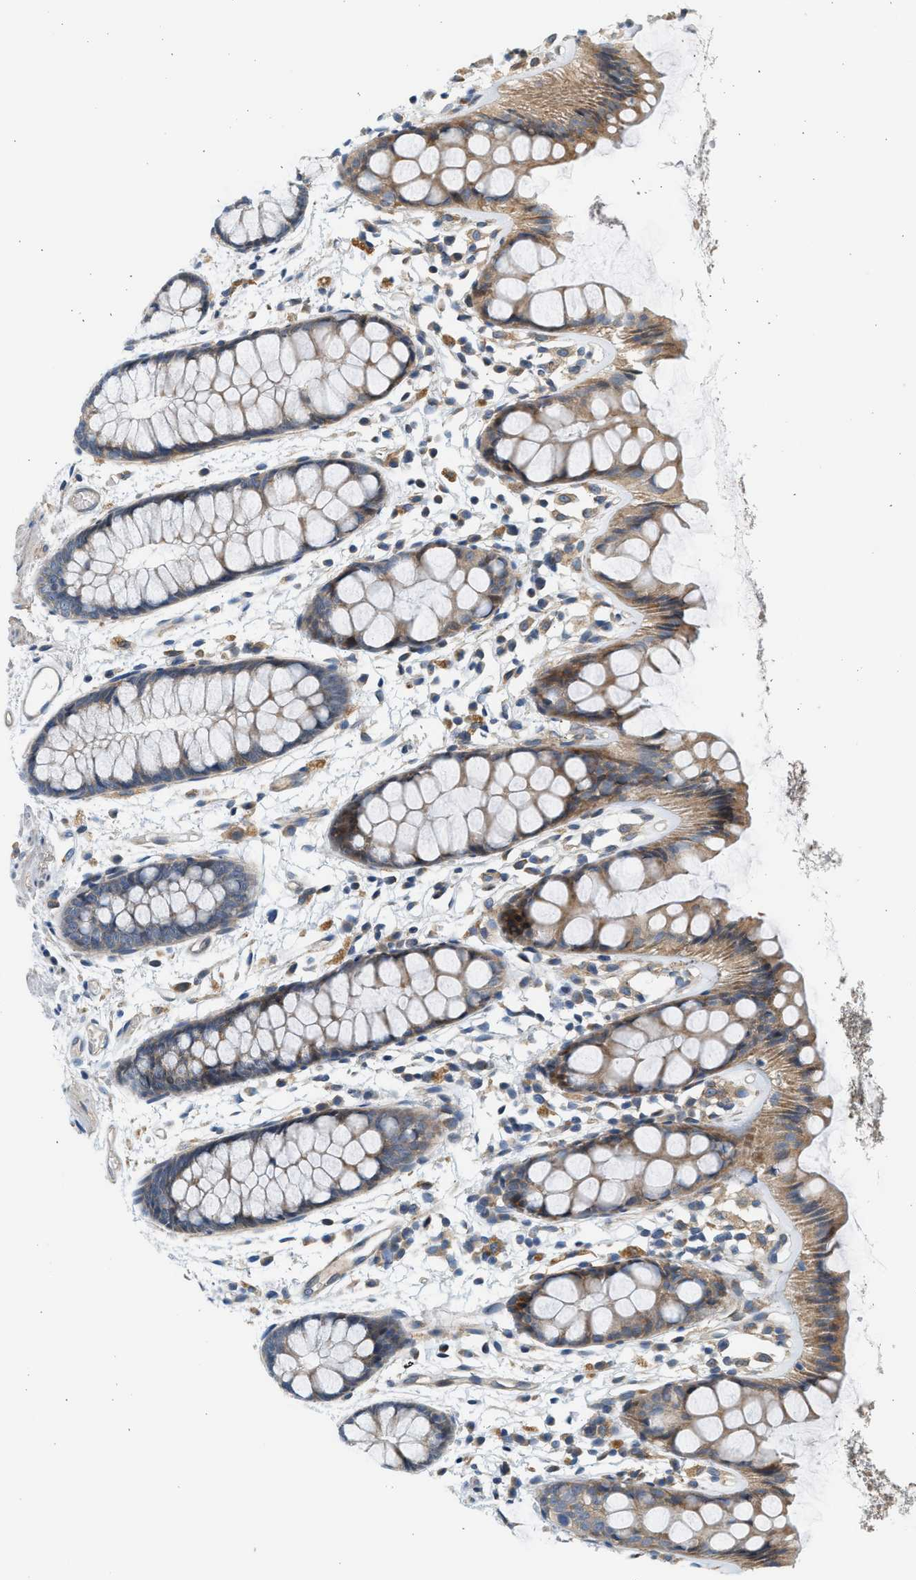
{"staining": {"intensity": "moderate", "quantity": "25%-75%", "location": "cytoplasmic/membranous"}, "tissue": "rectum", "cell_type": "Glandular cells", "image_type": "normal", "snomed": [{"axis": "morphology", "description": "Normal tissue, NOS"}, {"axis": "topography", "description": "Rectum"}], "caption": "High-magnification brightfield microscopy of benign rectum stained with DAB (3,3'-diaminobenzidine) (brown) and counterstained with hematoxylin (blue). glandular cells exhibit moderate cytoplasmic/membranous expression is identified in about25%-75% of cells. Immunohistochemistry stains the protein of interest in brown and the nuclei are stained blue.", "gene": "KDELR2", "patient": {"sex": "female", "age": 66}}